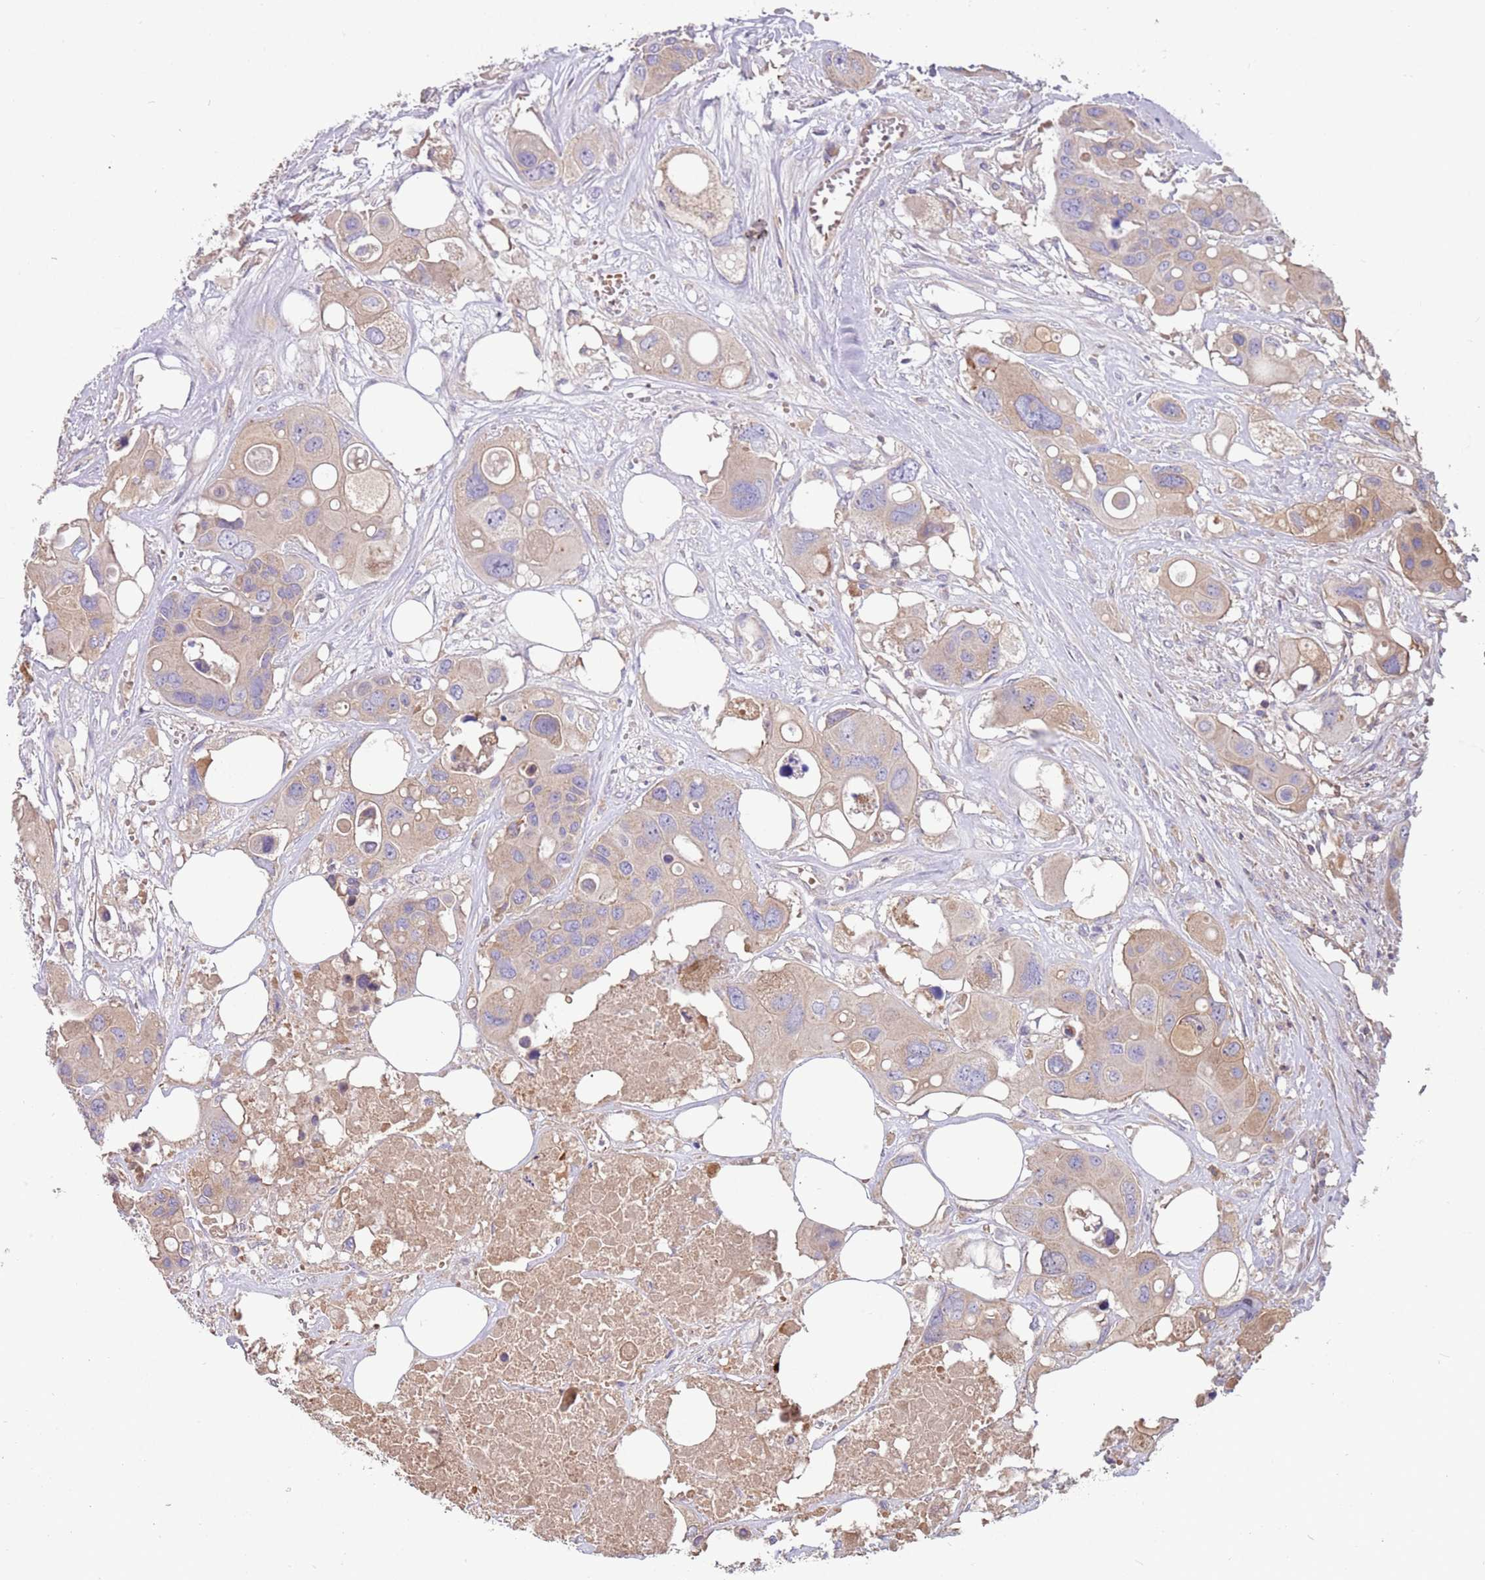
{"staining": {"intensity": "weak", "quantity": ">75%", "location": "cytoplasmic/membranous"}, "tissue": "colorectal cancer", "cell_type": "Tumor cells", "image_type": "cancer", "snomed": [{"axis": "morphology", "description": "Adenocarcinoma, NOS"}, {"axis": "topography", "description": "Colon"}], "caption": "IHC staining of colorectal adenocarcinoma, which displays low levels of weak cytoplasmic/membranous expression in about >75% of tumor cells indicating weak cytoplasmic/membranous protein expression. The staining was performed using DAB (brown) for protein detection and nuclei were counterstained in hematoxylin (blue).", "gene": "TRMO", "patient": {"sex": "male", "age": 77}}